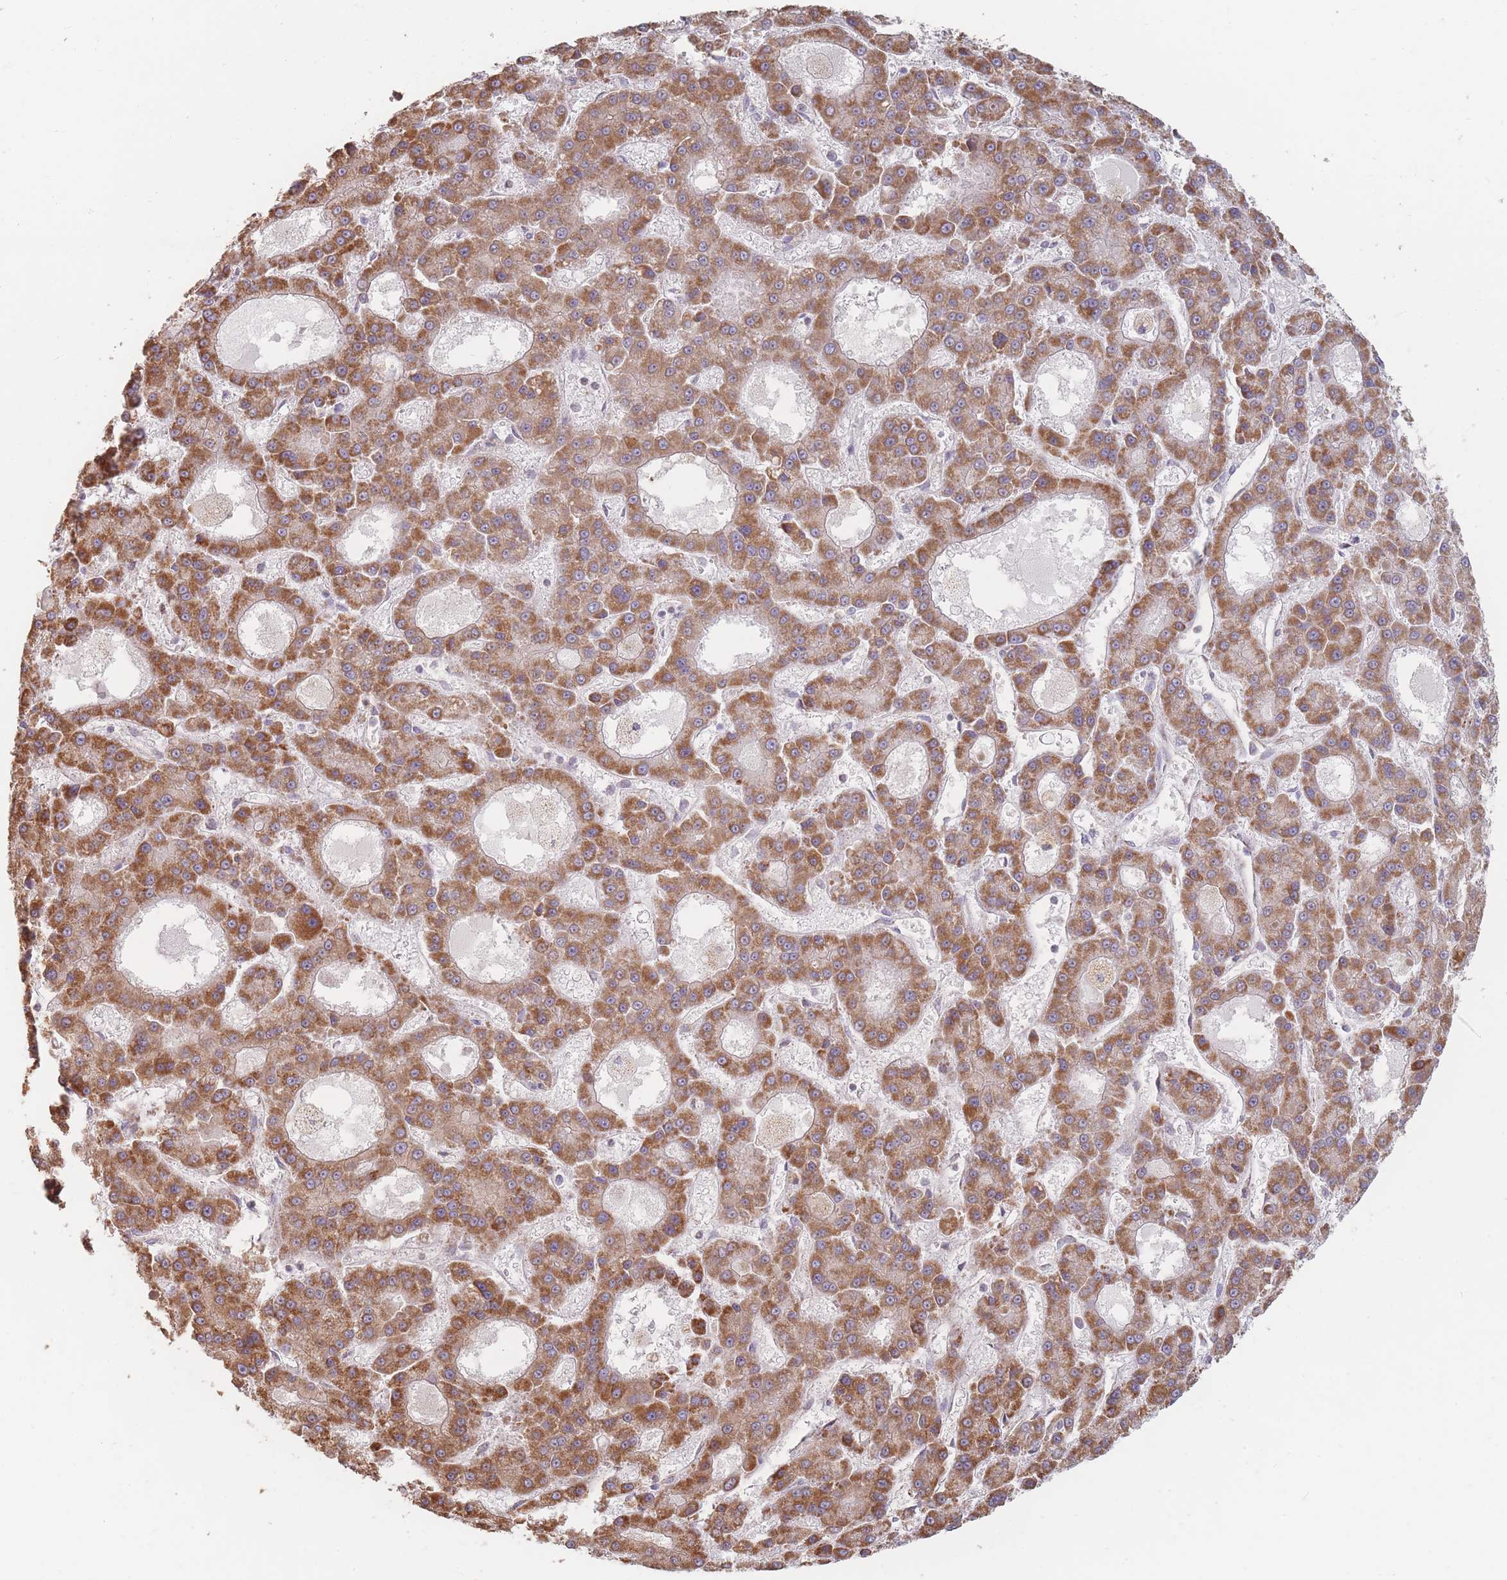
{"staining": {"intensity": "moderate", "quantity": ">75%", "location": "cytoplasmic/membranous"}, "tissue": "liver cancer", "cell_type": "Tumor cells", "image_type": "cancer", "snomed": [{"axis": "morphology", "description": "Carcinoma, Hepatocellular, NOS"}, {"axis": "topography", "description": "Liver"}], "caption": "Protein staining of liver cancer (hepatocellular carcinoma) tissue reveals moderate cytoplasmic/membranous expression in approximately >75% of tumor cells.", "gene": "ESRP2", "patient": {"sex": "male", "age": 70}}